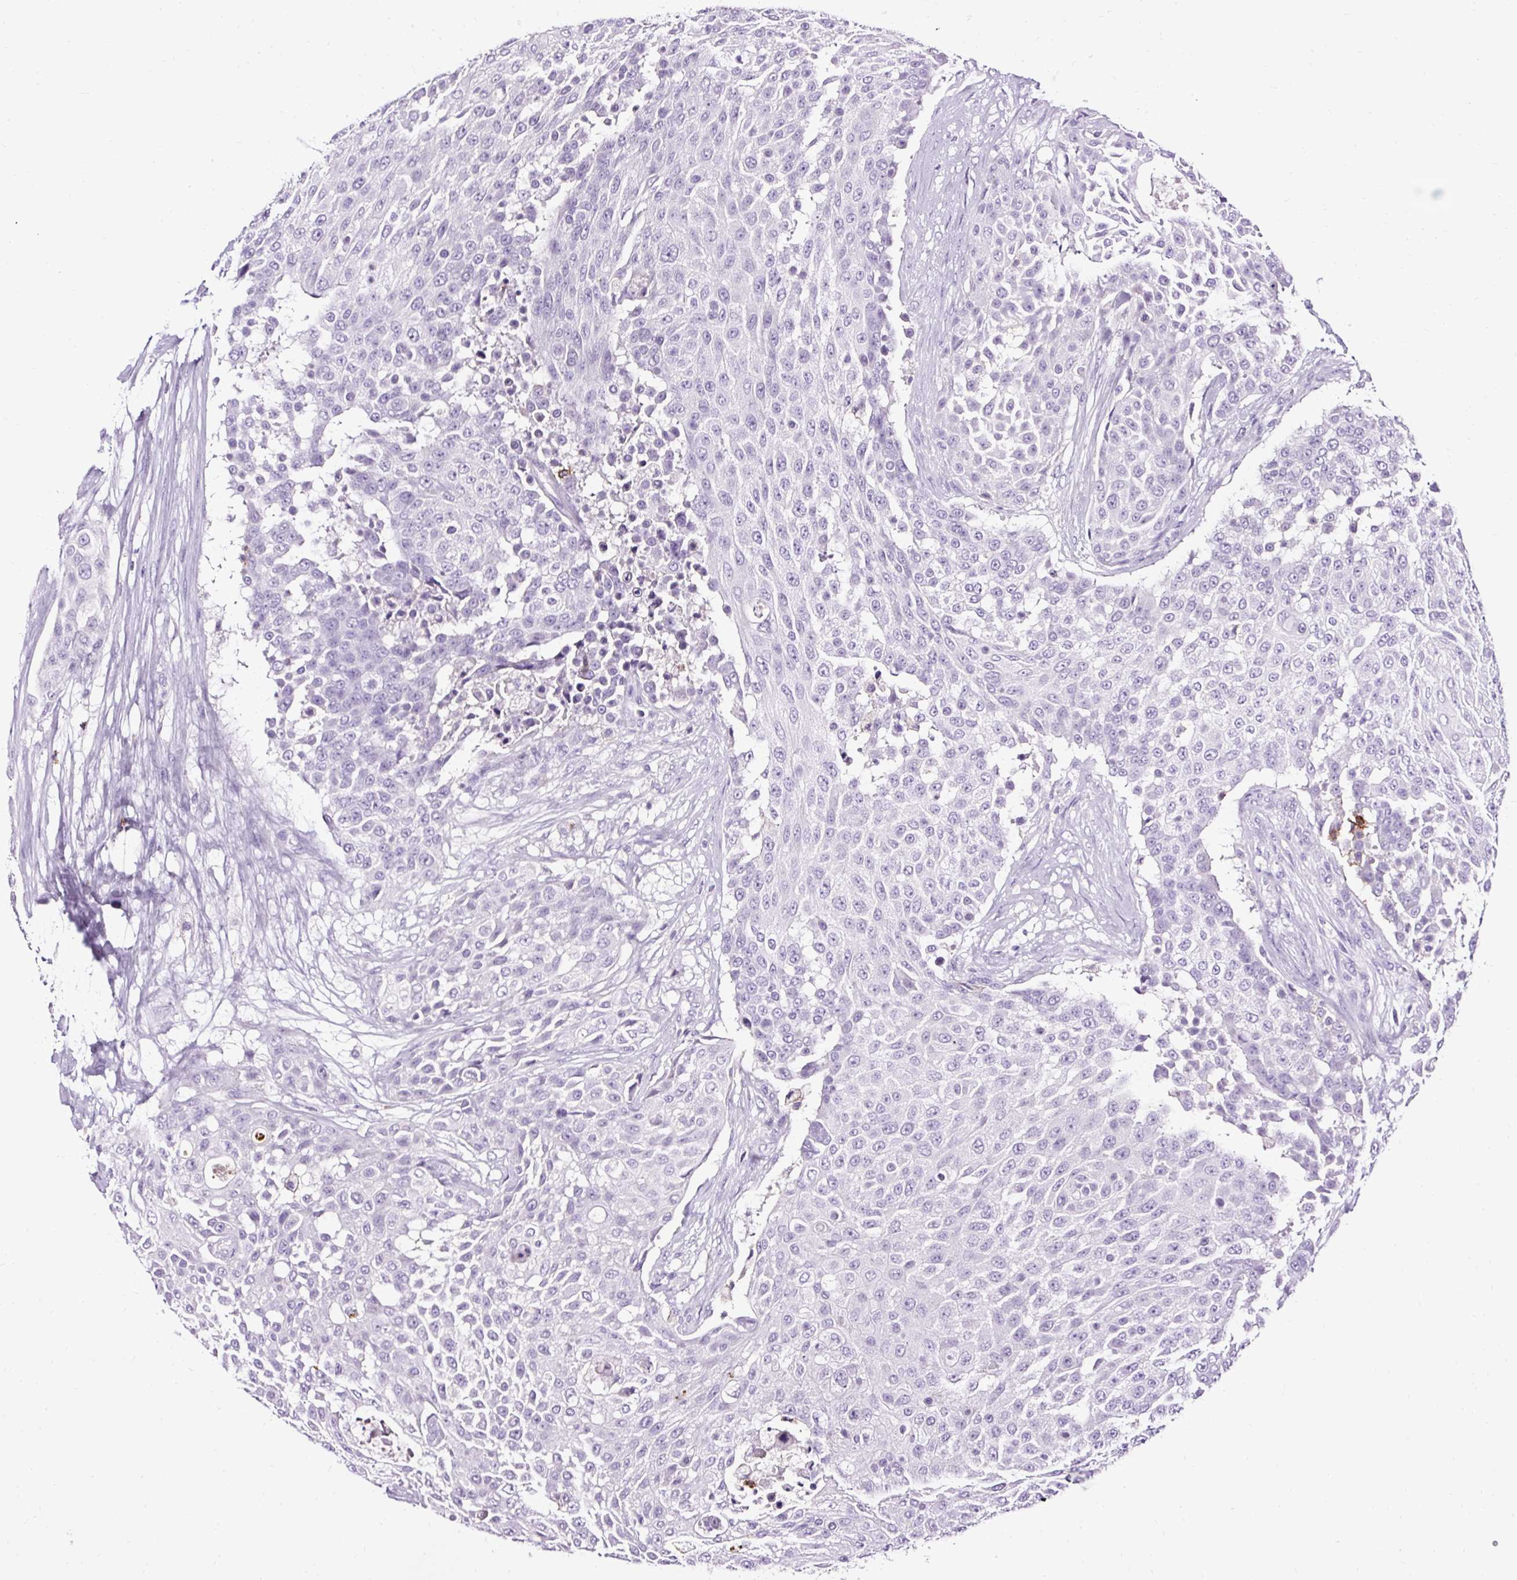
{"staining": {"intensity": "negative", "quantity": "none", "location": "none"}, "tissue": "urothelial cancer", "cell_type": "Tumor cells", "image_type": "cancer", "snomed": [{"axis": "morphology", "description": "Urothelial carcinoma, High grade"}, {"axis": "topography", "description": "Urinary bladder"}], "caption": "The histopathology image shows no staining of tumor cells in urothelial cancer.", "gene": "SLC7A8", "patient": {"sex": "female", "age": 63}}